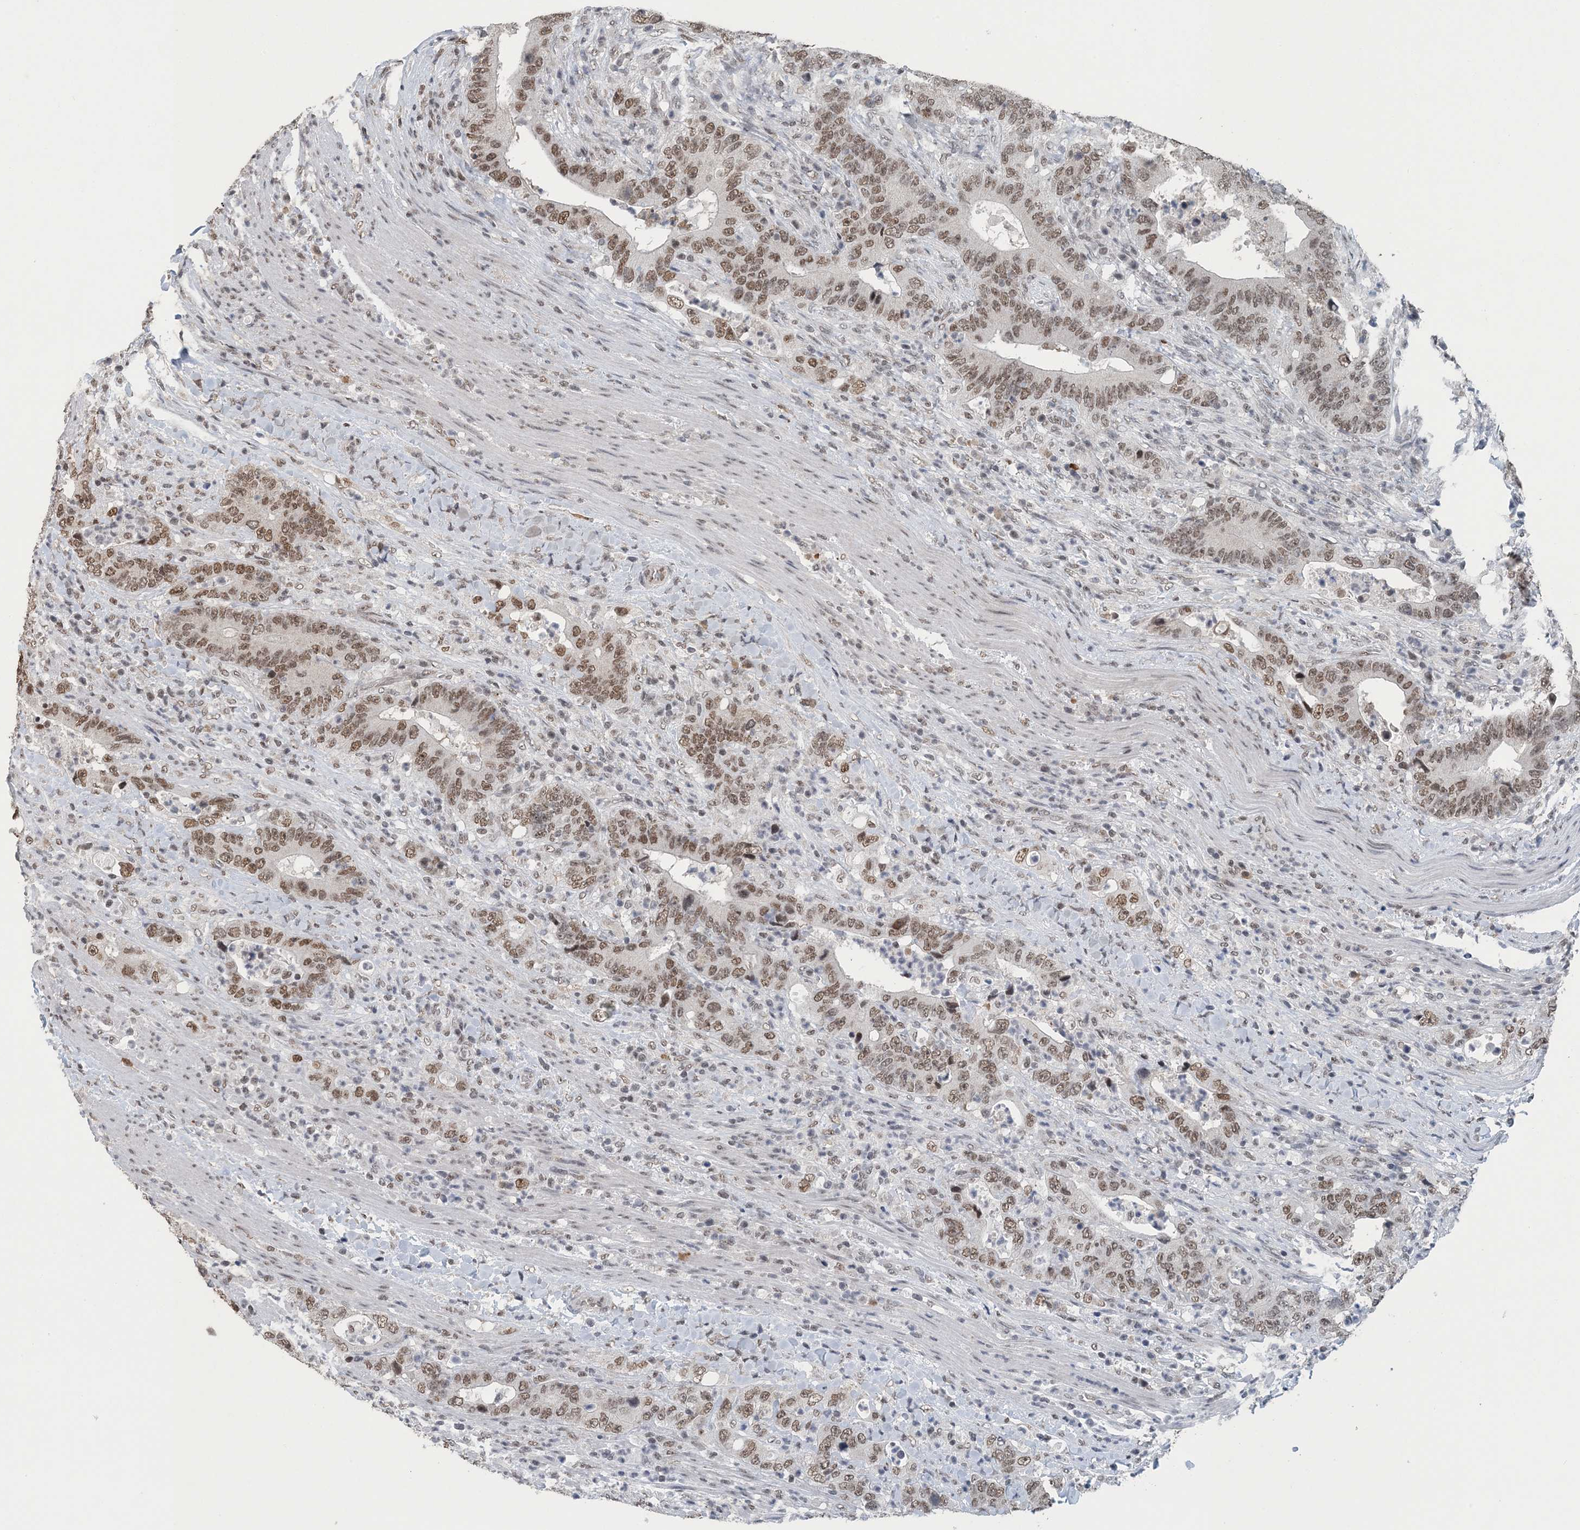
{"staining": {"intensity": "moderate", "quantity": ">75%", "location": "nuclear"}, "tissue": "colorectal cancer", "cell_type": "Tumor cells", "image_type": "cancer", "snomed": [{"axis": "morphology", "description": "Adenocarcinoma, NOS"}, {"axis": "topography", "description": "Colon"}], "caption": "Immunohistochemistry staining of colorectal adenocarcinoma, which reveals medium levels of moderate nuclear expression in approximately >75% of tumor cells indicating moderate nuclear protein expression. The staining was performed using DAB (brown) for protein detection and nuclei were counterstained in hematoxylin (blue).", "gene": "MBD2", "patient": {"sex": "female", "age": 75}}